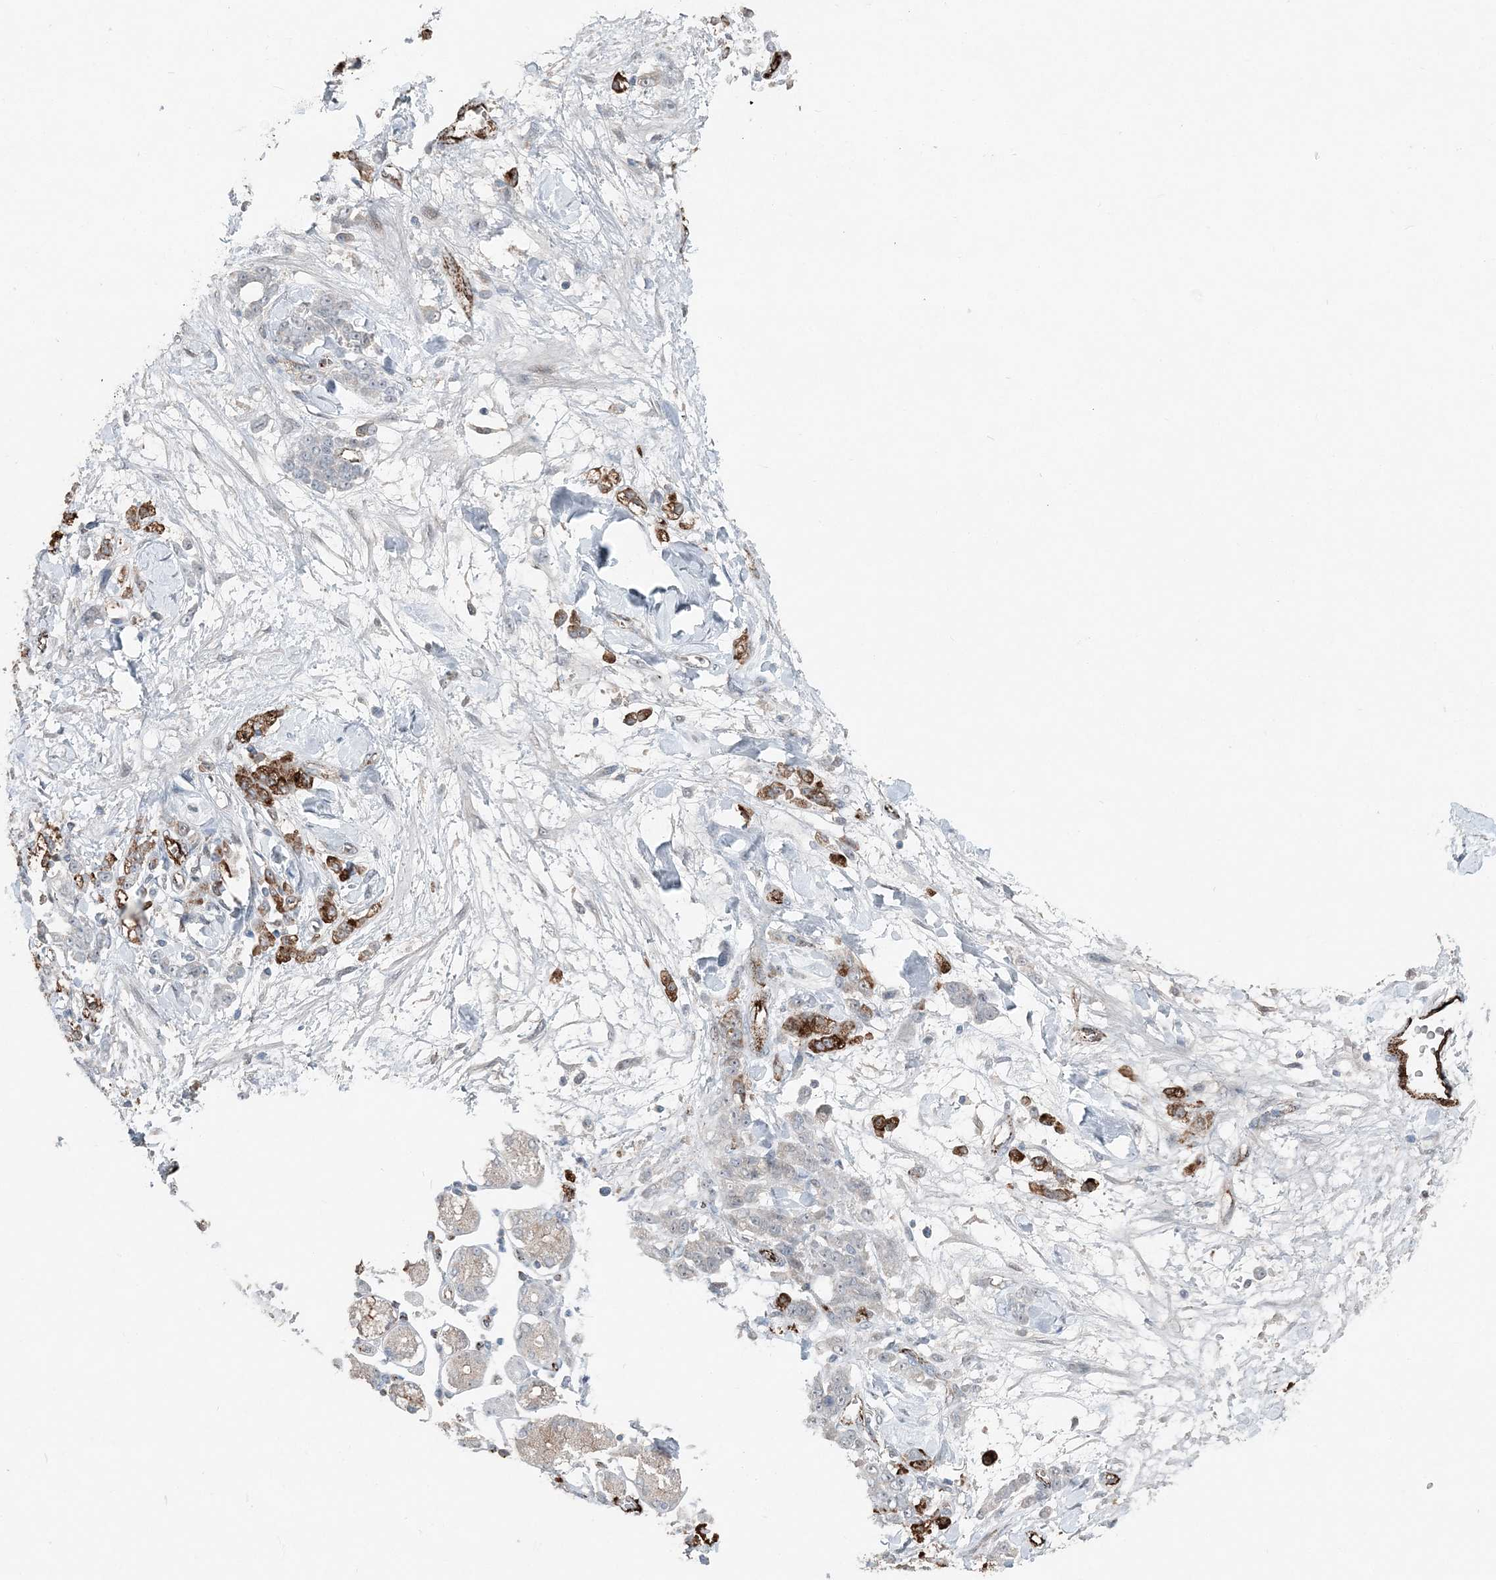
{"staining": {"intensity": "moderate", "quantity": "25%-75%", "location": "cytoplasmic/membranous"}, "tissue": "stomach cancer", "cell_type": "Tumor cells", "image_type": "cancer", "snomed": [{"axis": "morphology", "description": "Normal tissue, NOS"}, {"axis": "morphology", "description": "Adenocarcinoma, NOS"}, {"axis": "topography", "description": "Stomach"}], "caption": "Immunohistochemical staining of human stomach adenocarcinoma shows medium levels of moderate cytoplasmic/membranous expression in about 25%-75% of tumor cells. (Stains: DAB (3,3'-diaminobenzidine) in brown, nuclei in blue, Microscopy: brightfield microscopy at high magnification).", "gene": "ELOVL7", "patient": {"sex": "male", "age": 82}}